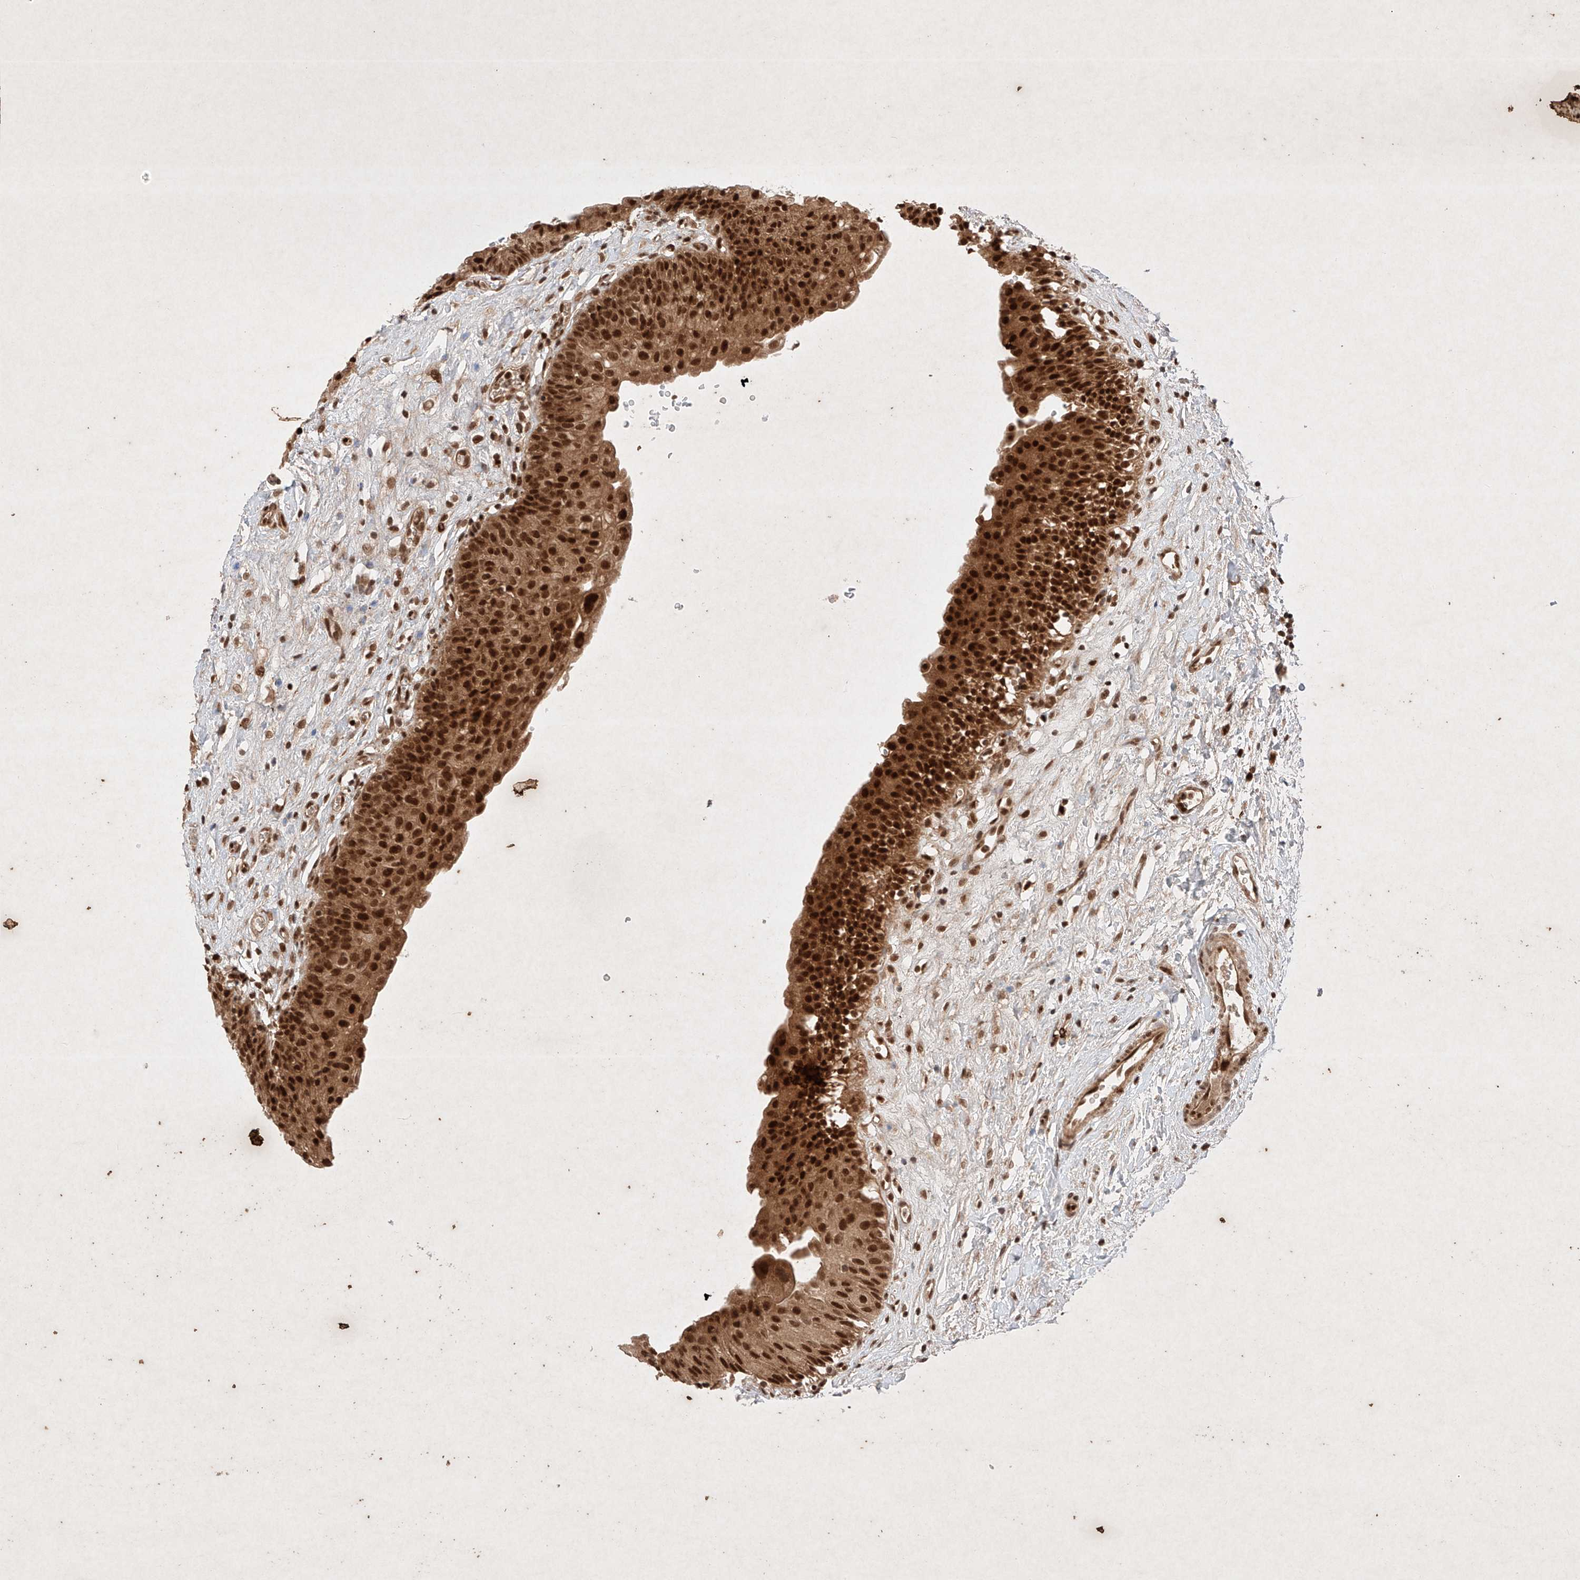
{"staining": {"intensity": "strong", "quantity": ">75%", "location": "cytoplasmic/membranous,nuclear"}, "tissue": "urinary bladder", "cell_type": "Urothelial cells", "image_type": "normal", "snomed": [{"axis": "morphology", "description": "Normal tissue, NOS"}, {"axis": "topography", "description": "Urinary bladder"}], "caption": "An immunohistochemistry photomicrograph of benign tissue is shown. Protein staining in brown shows strong cytoplasmic/membranous,nuclear positivity in urinary bladder within urothelial cells. The staining was performed using DAB (3,3'-diaminobenzidine) to visualize the protein expression in brown, while the nuclei were stained in blue with hematoxylin (Magnification: 20x).", "gene": "RNF31", "patient": {"sex": "male", "age": 51}}